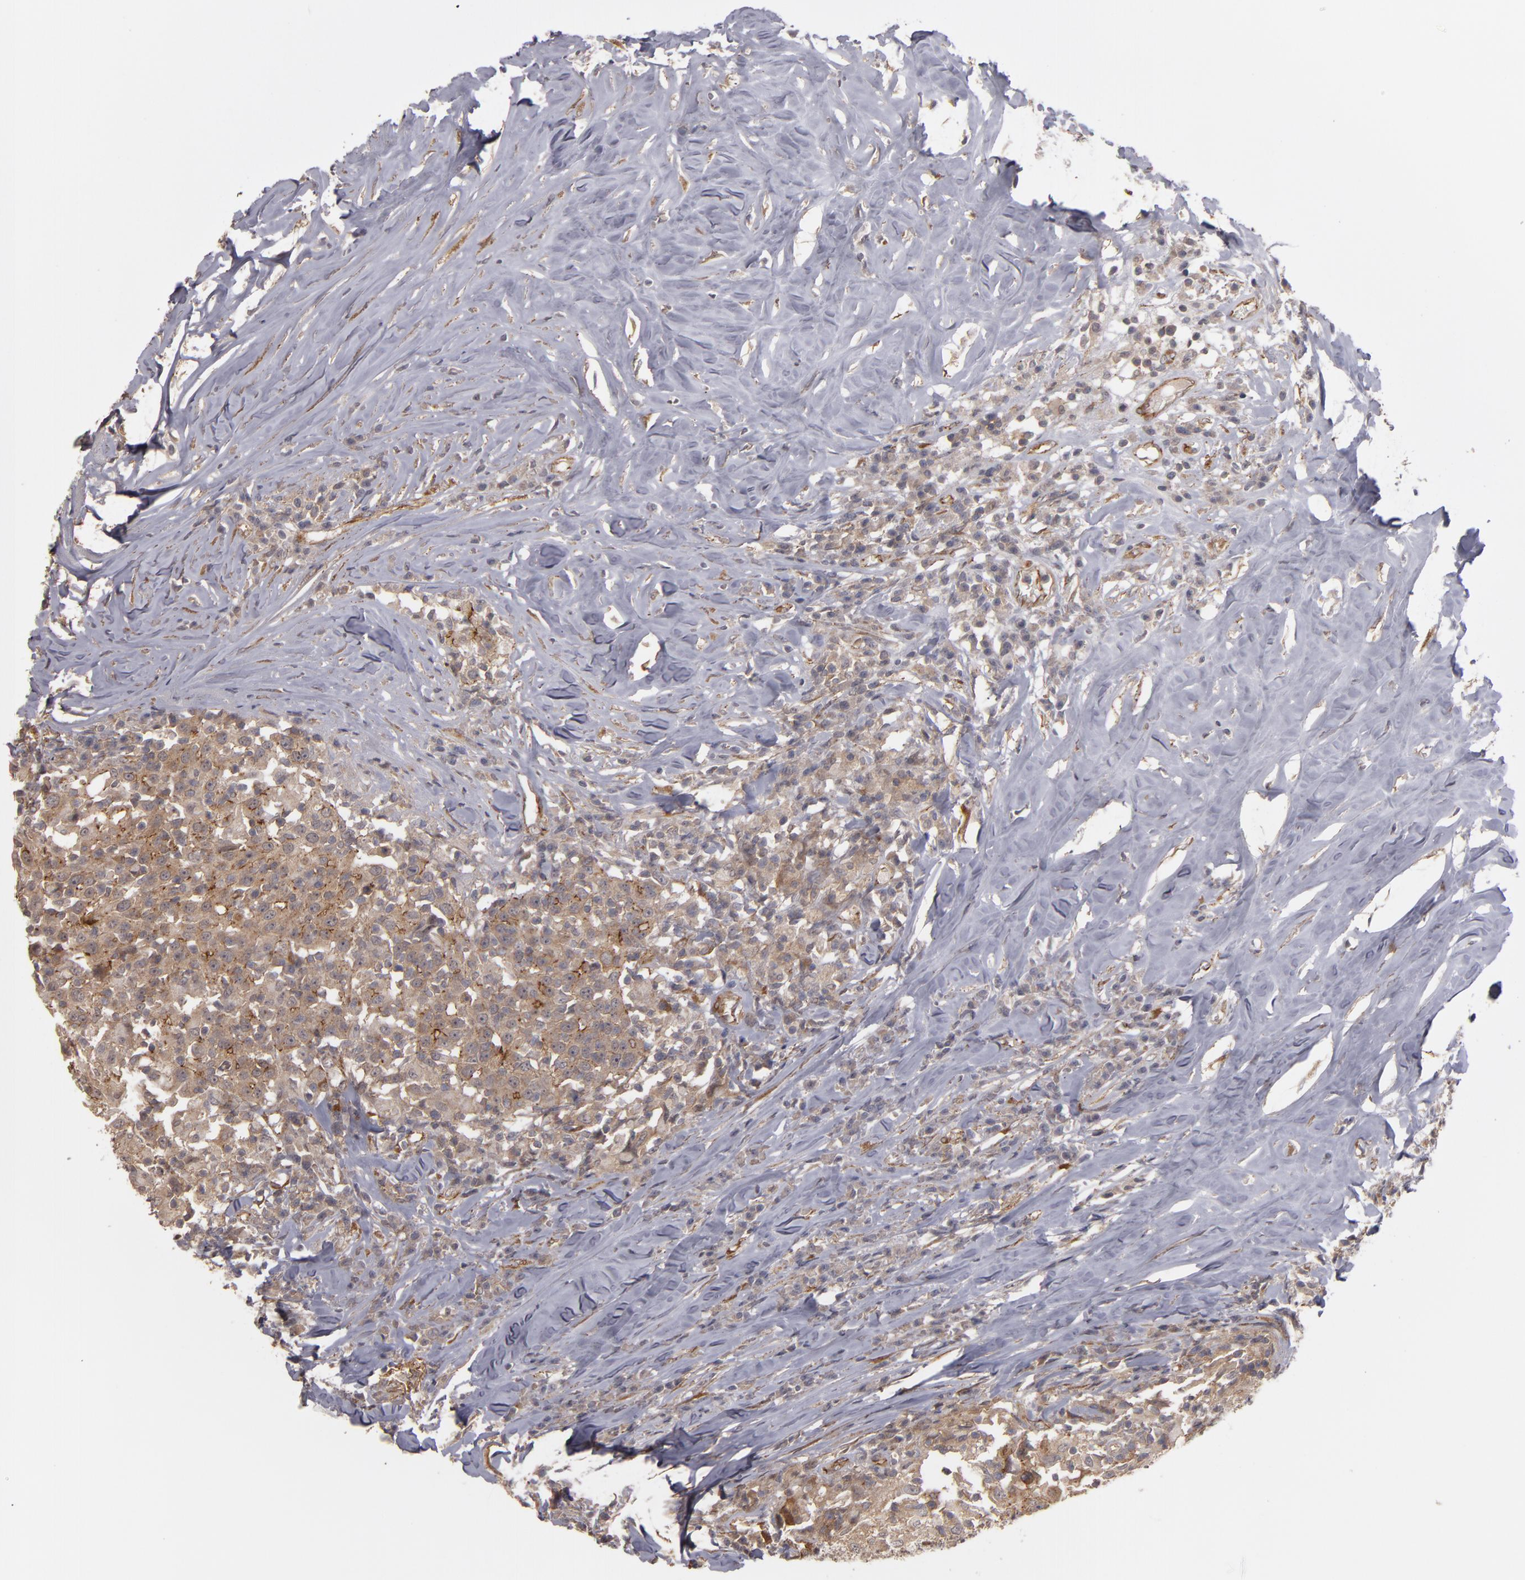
{"staining": {"intensity": "moderate", "quantity": ">75%", "location": "cytoplasmic/membranous"}, "tissue": "head and neck cancer", "cell_type": "Tumor cells", "image_type": "cancer", "snomed": [{"axis": "morphology", "description": "Adenocarcinoma, NOS"}, {"axis": "topography", "description": "Salivary gland"}, {"axis": "topography", "description": "Head-Neck"}], "caption": "Head and neck adenocarcinoma stained with DAB (3,3'-diaminobenzidine) immunohistochemistry shows medium levels of moderate cytoplasmic/membranous staining in approximately >75% of tumor cells. Using DAB (brown) and hematoxylin (blue) stains, captured at high magnification using brightfield microscopy.", "gene": "TJP1", "patient": {"sex": "female", "age": 65}}